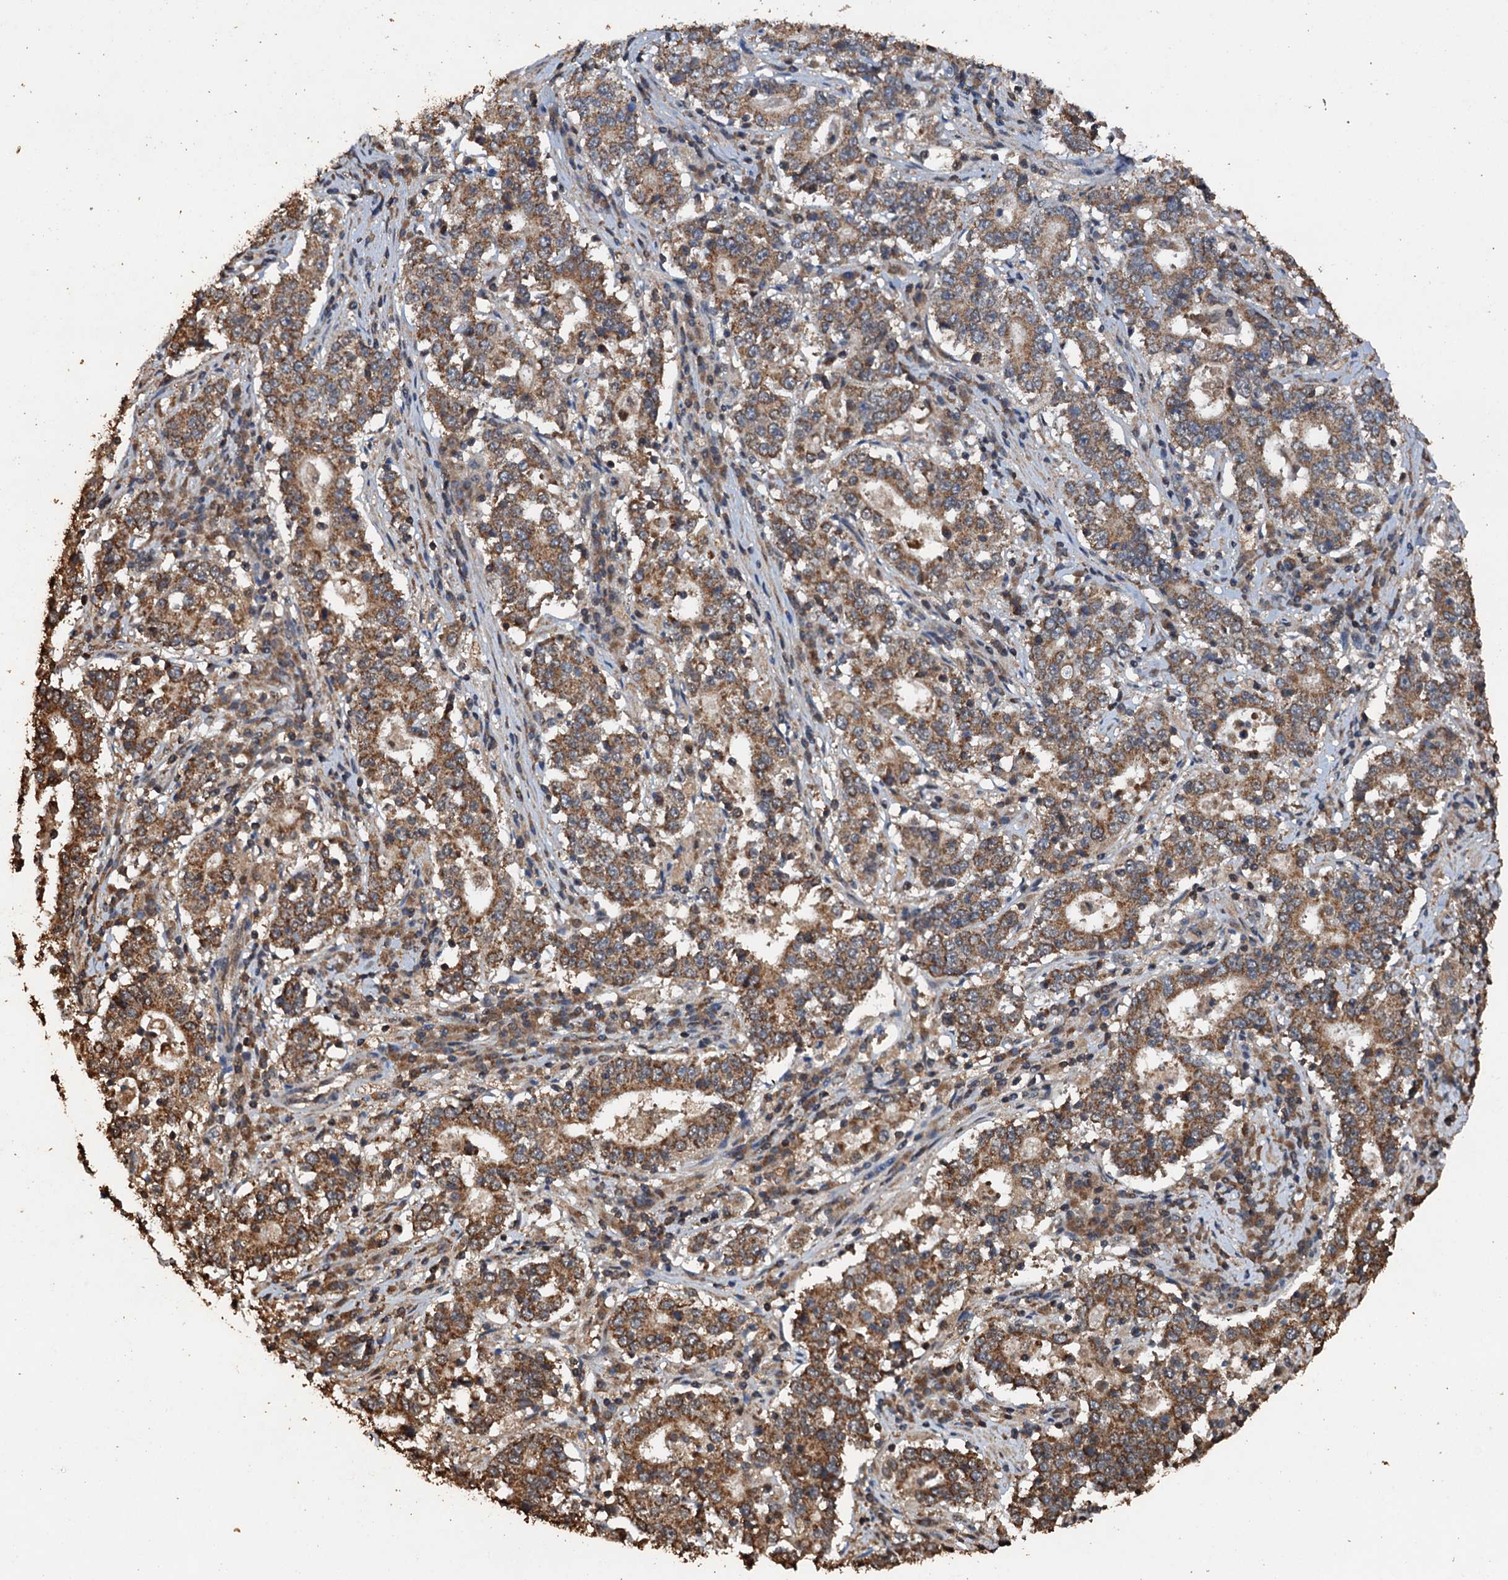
{"staining": {"intensity": "moderate", "quantity": ">75%", "location": "cytoplasmic/membranous"}, "tissue": "stomach cancer", "cell_type": "Tumor cells", "image_type": "cancer", "snomed": [{"axis": "morphology", "description": "Adenocarcinoma, NOS"}, {"axis": "topography", "description": "Stomach"}], "caption": "This is a photomicrograph of immunohistochemistry staining of stomach cancer (adenocarcinoma), which shows moderate staining in the cytoplasmic/membranous of tumor cells.", "gene": "PSMD9", "patient": {"sex": "male", "age": 59}}